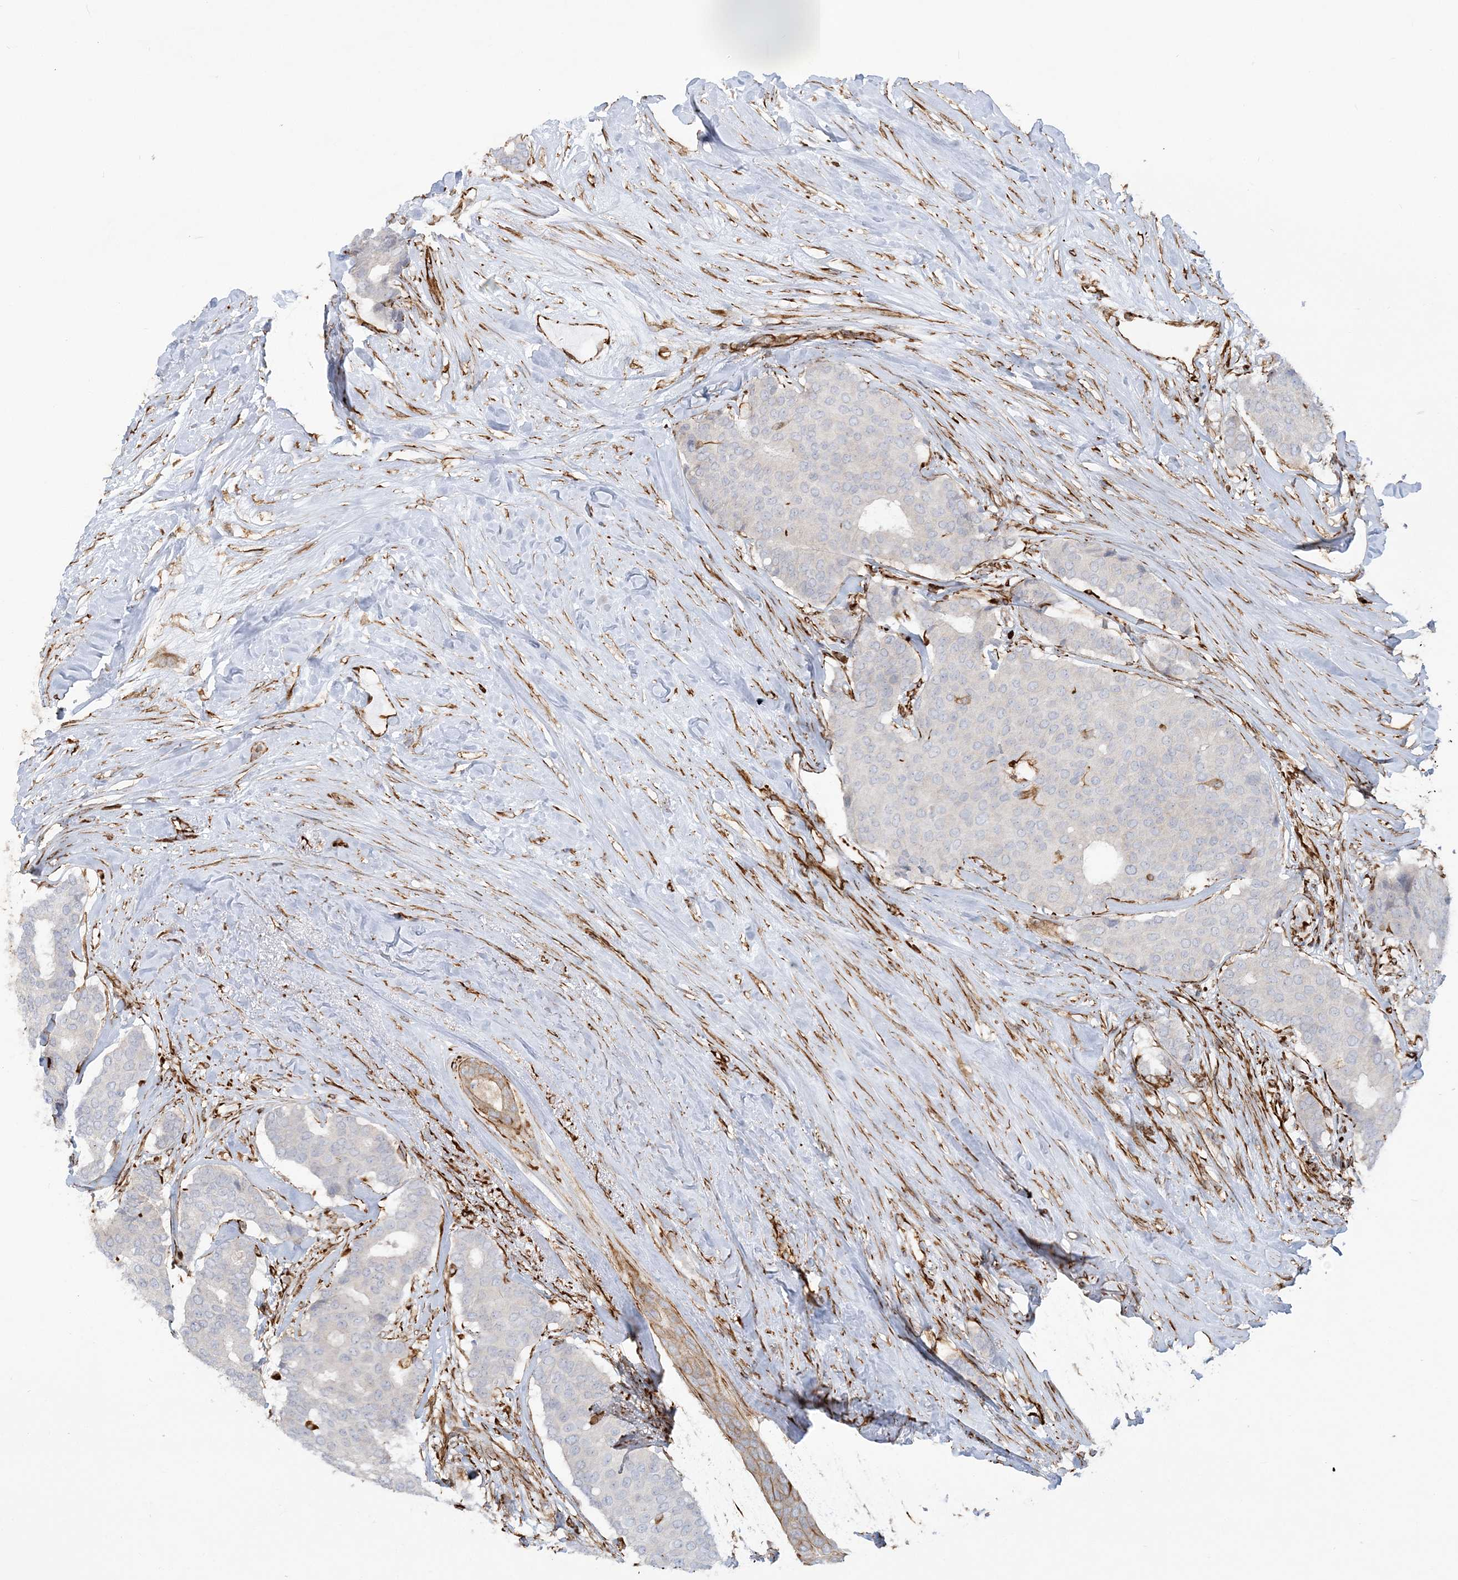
{"staining": {"intensity": "negative", "quantity": "none", "location": "none"}, "tissue": "breast cancer", "cell_type": "Tumor cells", "image_type": "cancer", "snomed": [{"axis": "morphology", "description": "Duct carcinoma"}, {"axis": "topography", "description": "Breast"}], "caption": "IHC histopathology image of human breast cancer stained for a protein (brown), which reveals no expression in tumor cells.", "gene": "SCLT1", "patient": {"sex": "female", "age": 75}}